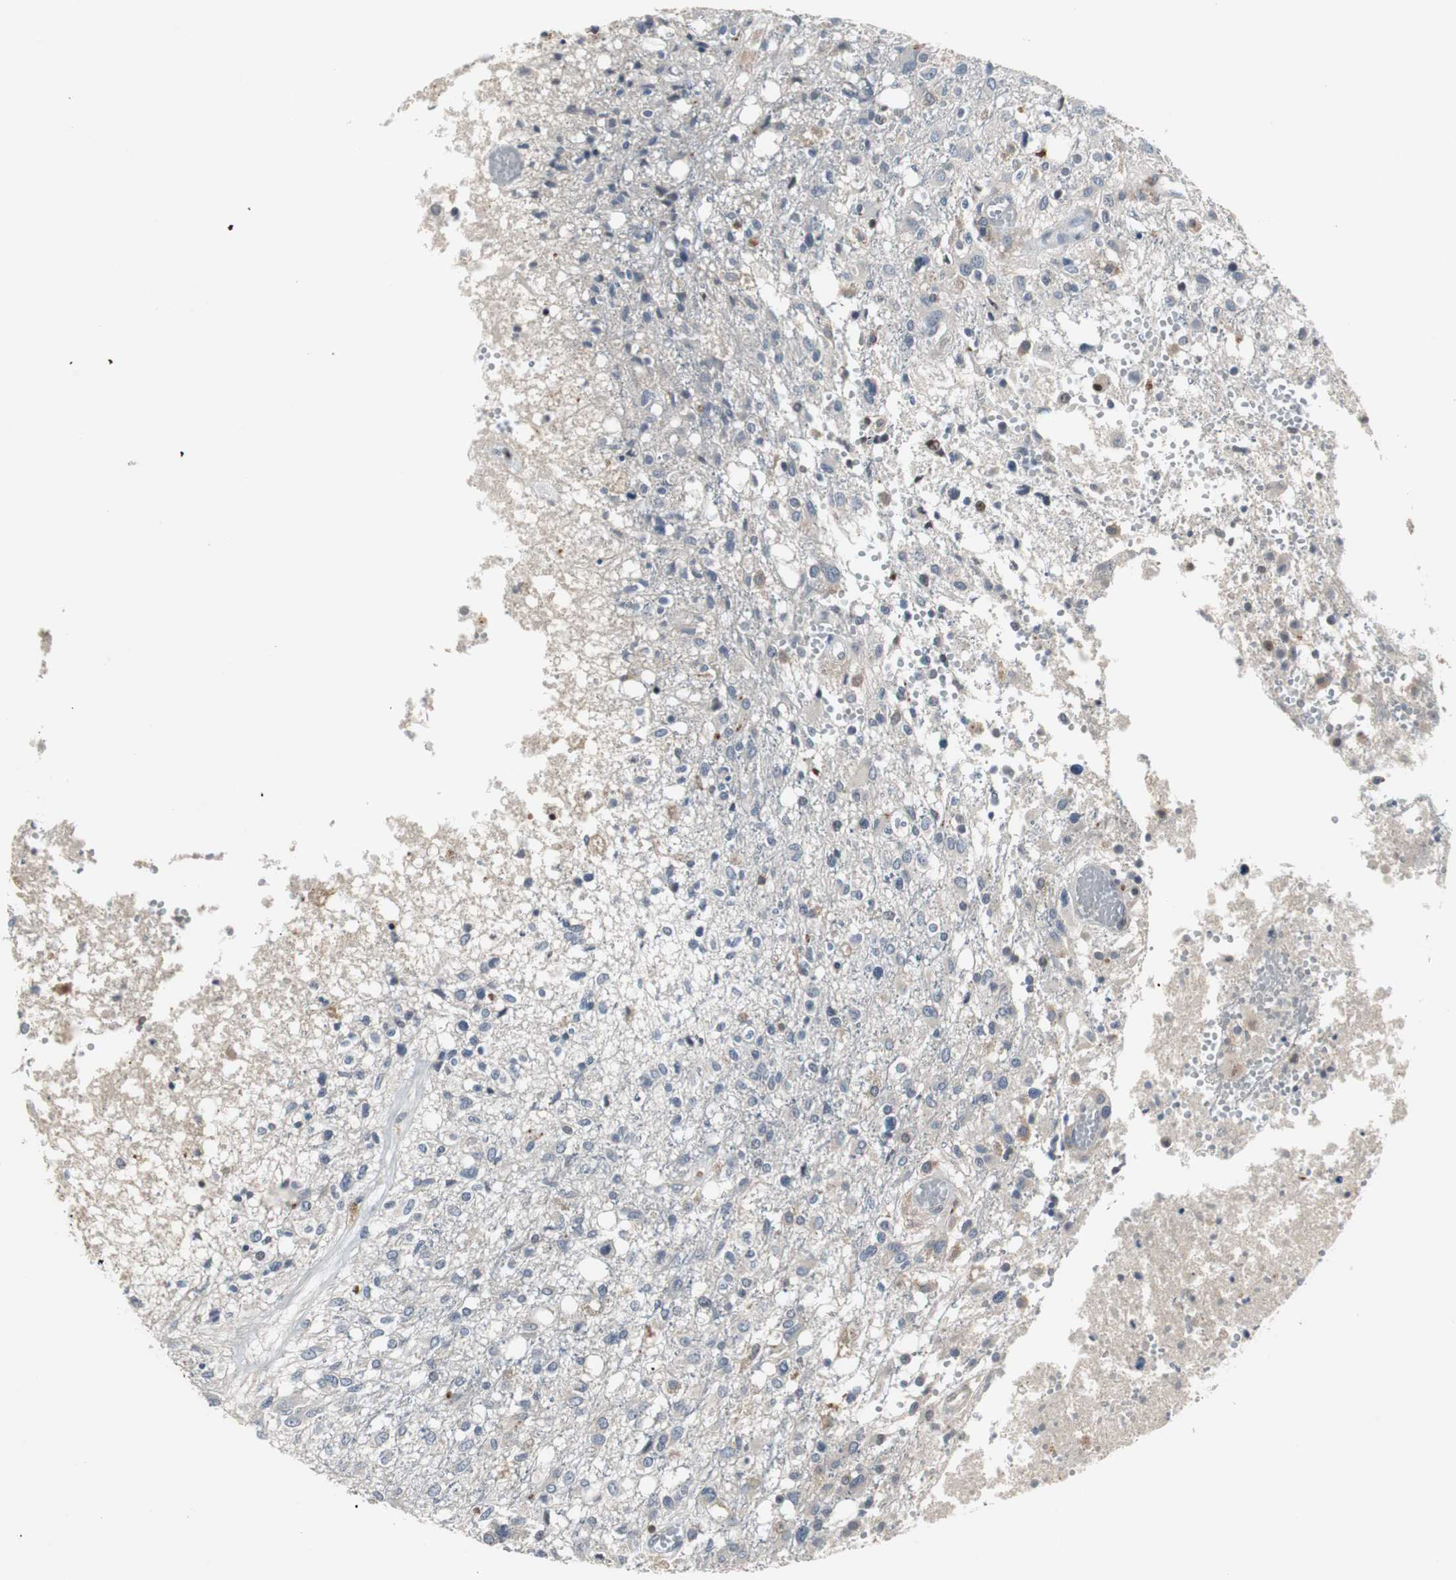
{"staining": {"intensity": "negative", "quantity": "none", "location": "none"}, "tissue": "glioma", "cell_type": "Tumor cells", "image_type": "cancer", "snomed": [{"axis": "morphology", "description": "Glioma, malignant, High grade"}, {"axis": "topography", "description": "Cerebral cortex"}], "caption": "Immunohistochemical staining of malignant glioma (high-grade) reveals no significant positivity in tumor cells. Nuclei are stained in blue.", "gene": "GRK2", "patient": {"sex": "male", "age": 76}}